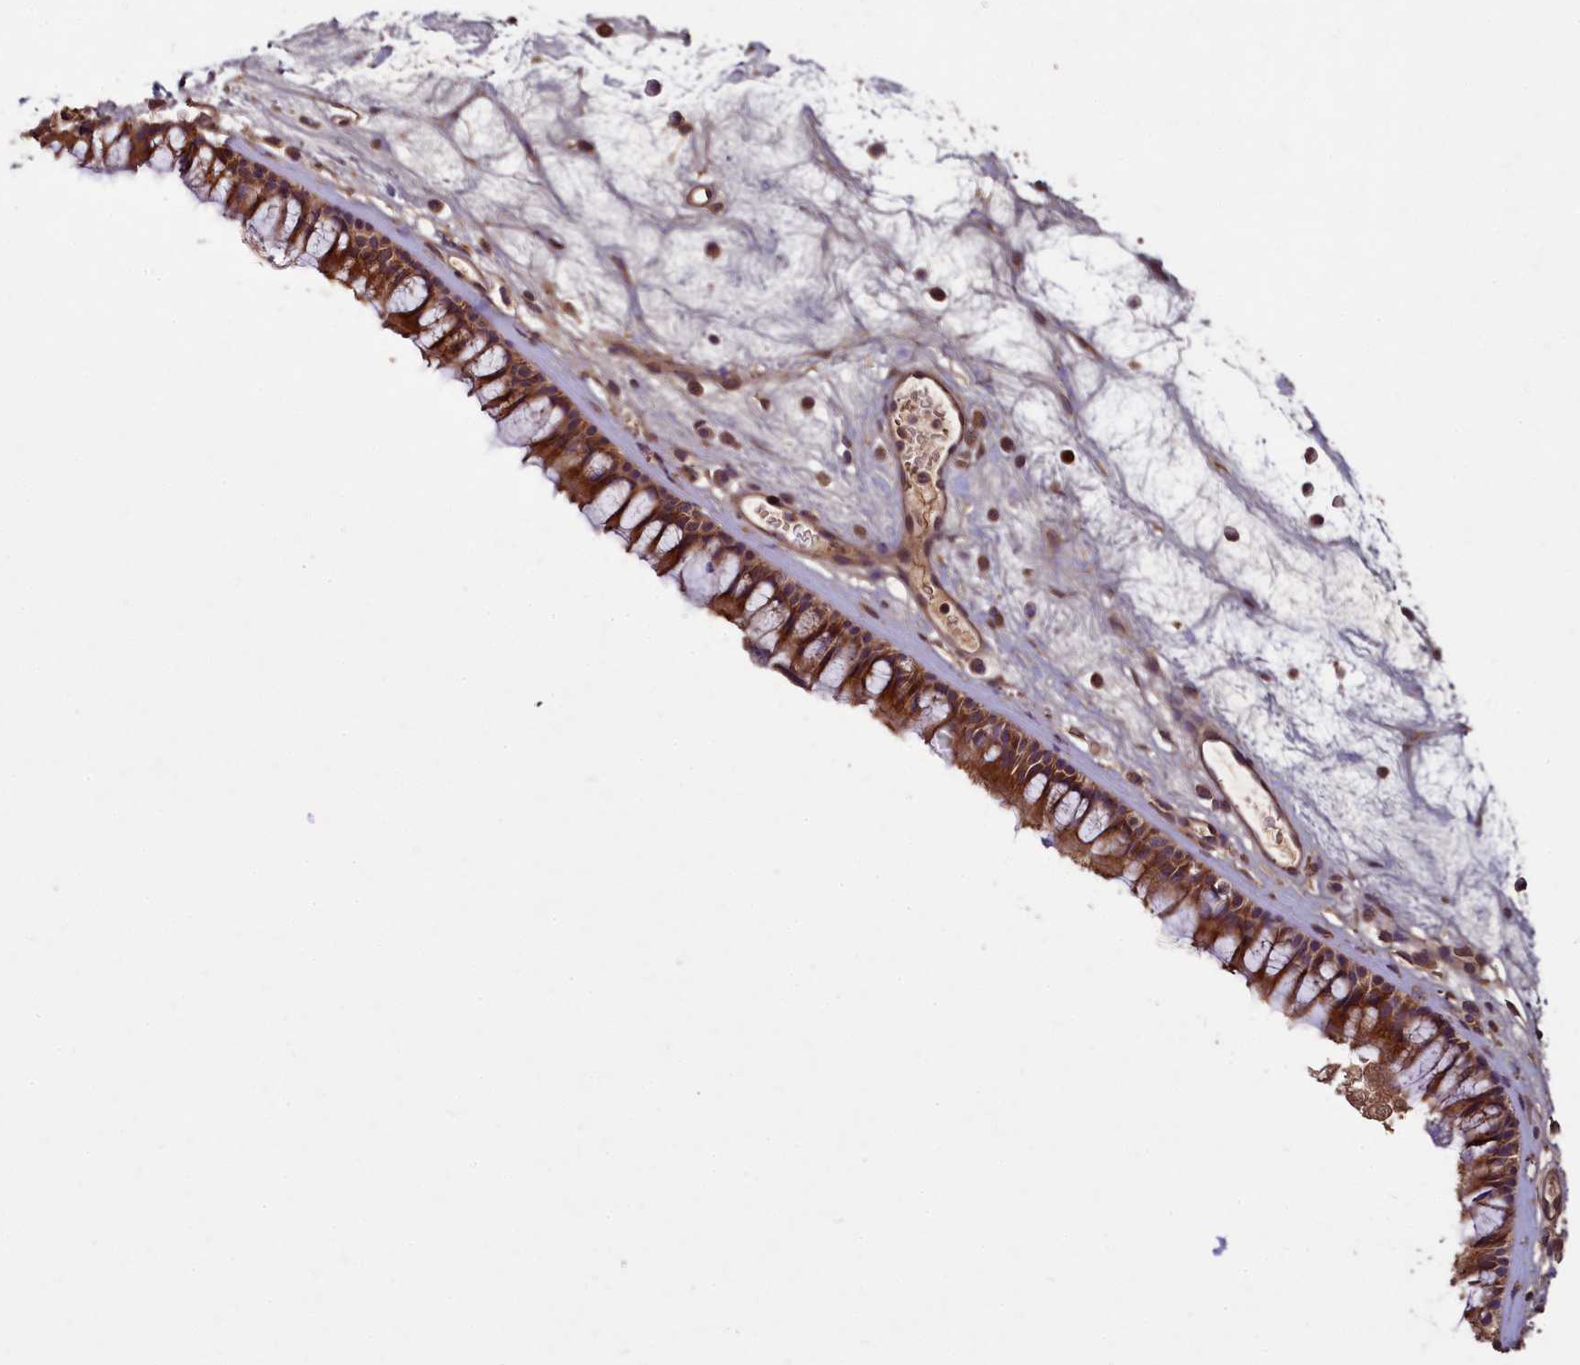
{"staining": {"intensity": "strong", "quantity": ">75%", "location": "cytoplasmic/membranous"}, "tissue": "nasopharynx", "cell_type": "Respiratory epithelial cells", "image_type": "normal", "snomed": [{"axis": "morphology", "description": "Normal tissue, NOS"}, {"axis": "morphology", "description": "Inflammation, NOS"}, {"axis": "morphology", "description": "Malignant melanoma, Metastatic site"}, {"axis": "topography", "description": "Nasopharynx"}], "caption": "Strong cytoplasmic/membranous expression is seen in approximately >75% of respiratory epithelial cells in benign nasopharynx. The protein of interest is stained brown, and the nuclei are stained in blue (DAB IHC with brightfield microscopy, high magnification).", "gene": "NUDT6", "patient": {"sex": "male", "age": 70}}